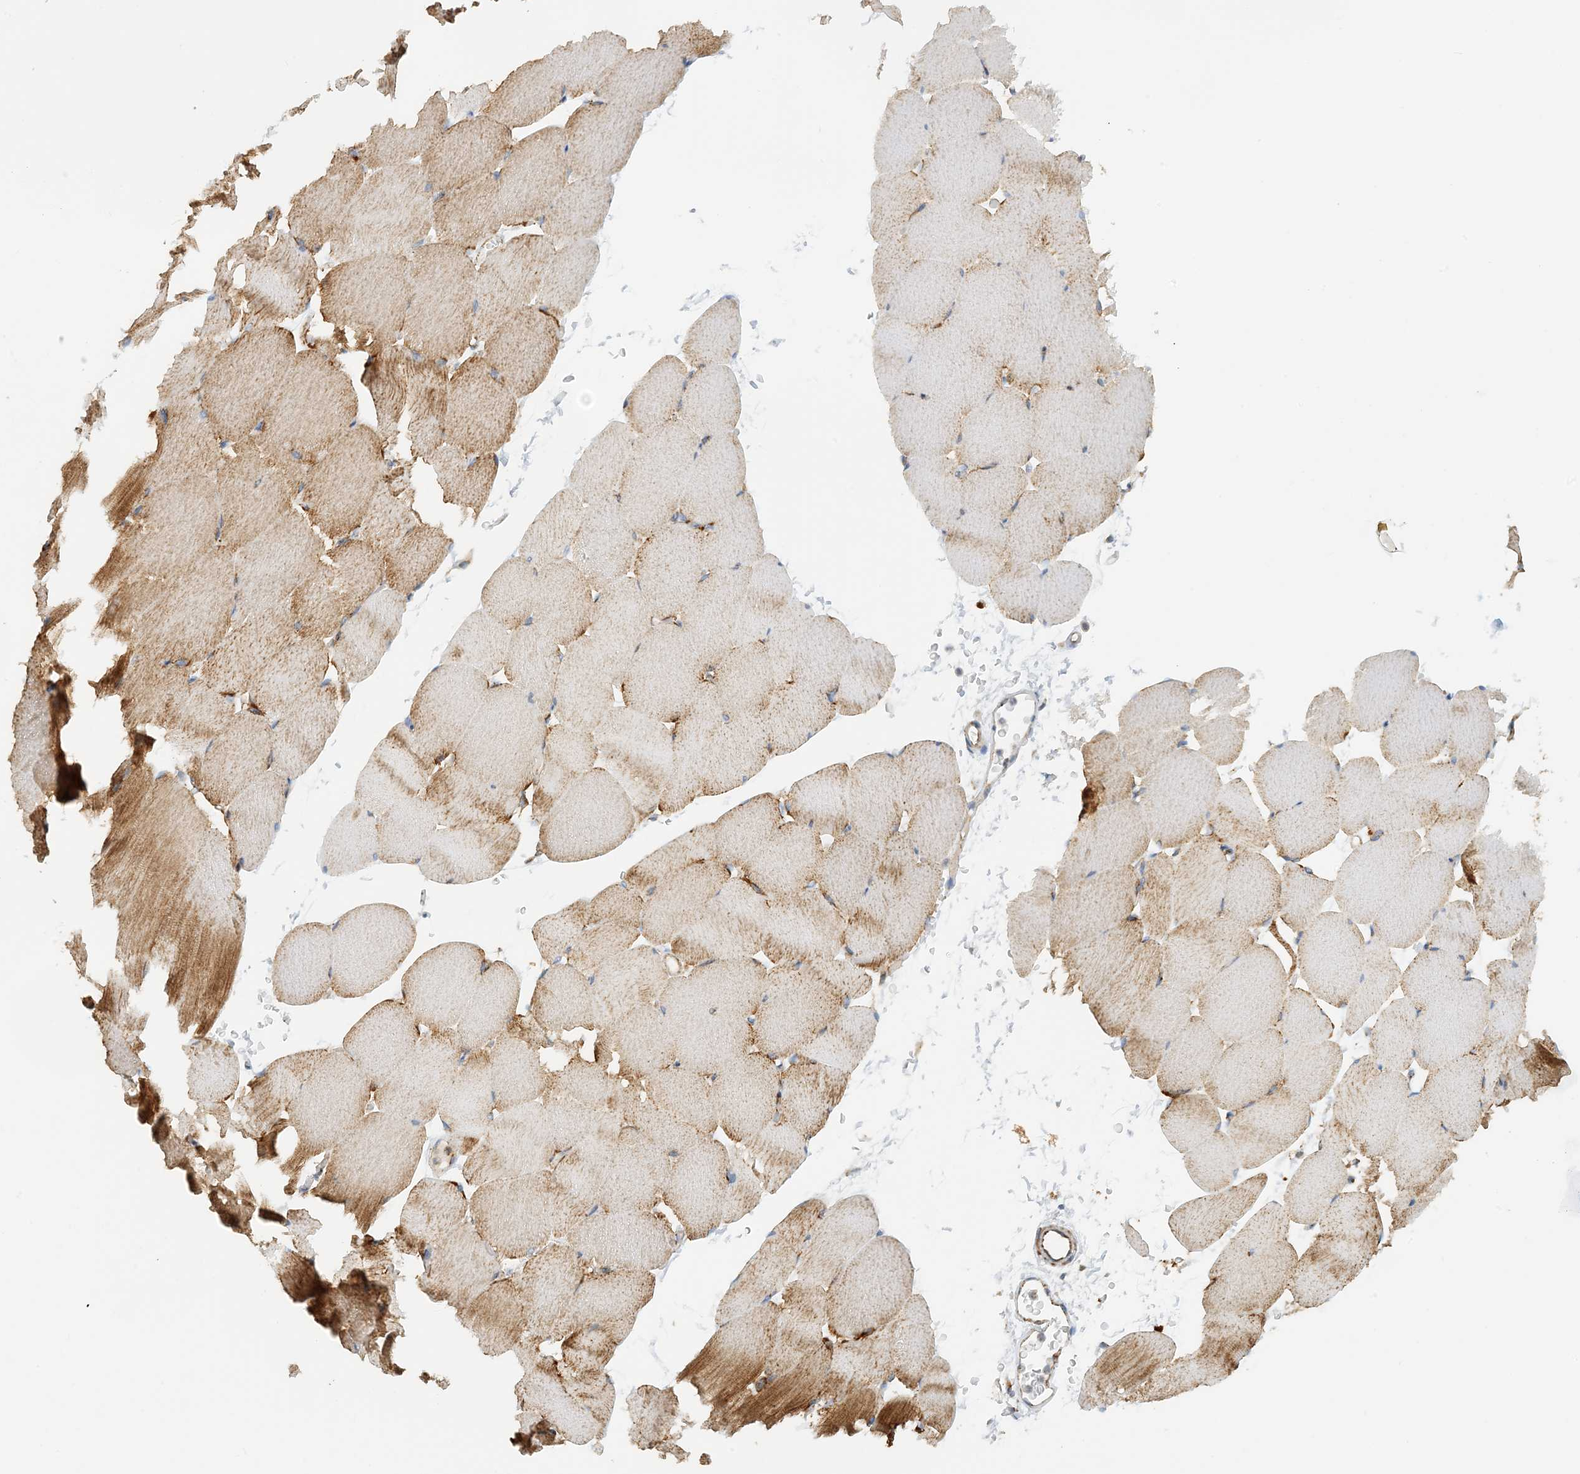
{"staining": {"intensity": "moderate", "quantity": "25%-75%", "location": "cytoplasmic/membranous"}, "tissue": "skeletal muscle", "cell_type": "Myocytes", "image_type": "normal", "snomed": [{"axis": "morphology", "description": "Normal tissue, NOS"}, {"axis": "topography", "description": "Skeletal muscle"}, {"axis": "topography", "description": "Parathyroid gland"}], "caption": "A brown stain labels moderate cytoplasmic/membranous staining of a protein in myocytes of benign skeletal muscle.", "gene": "COA3", "patient": {"sex": "female", "age": 37}}